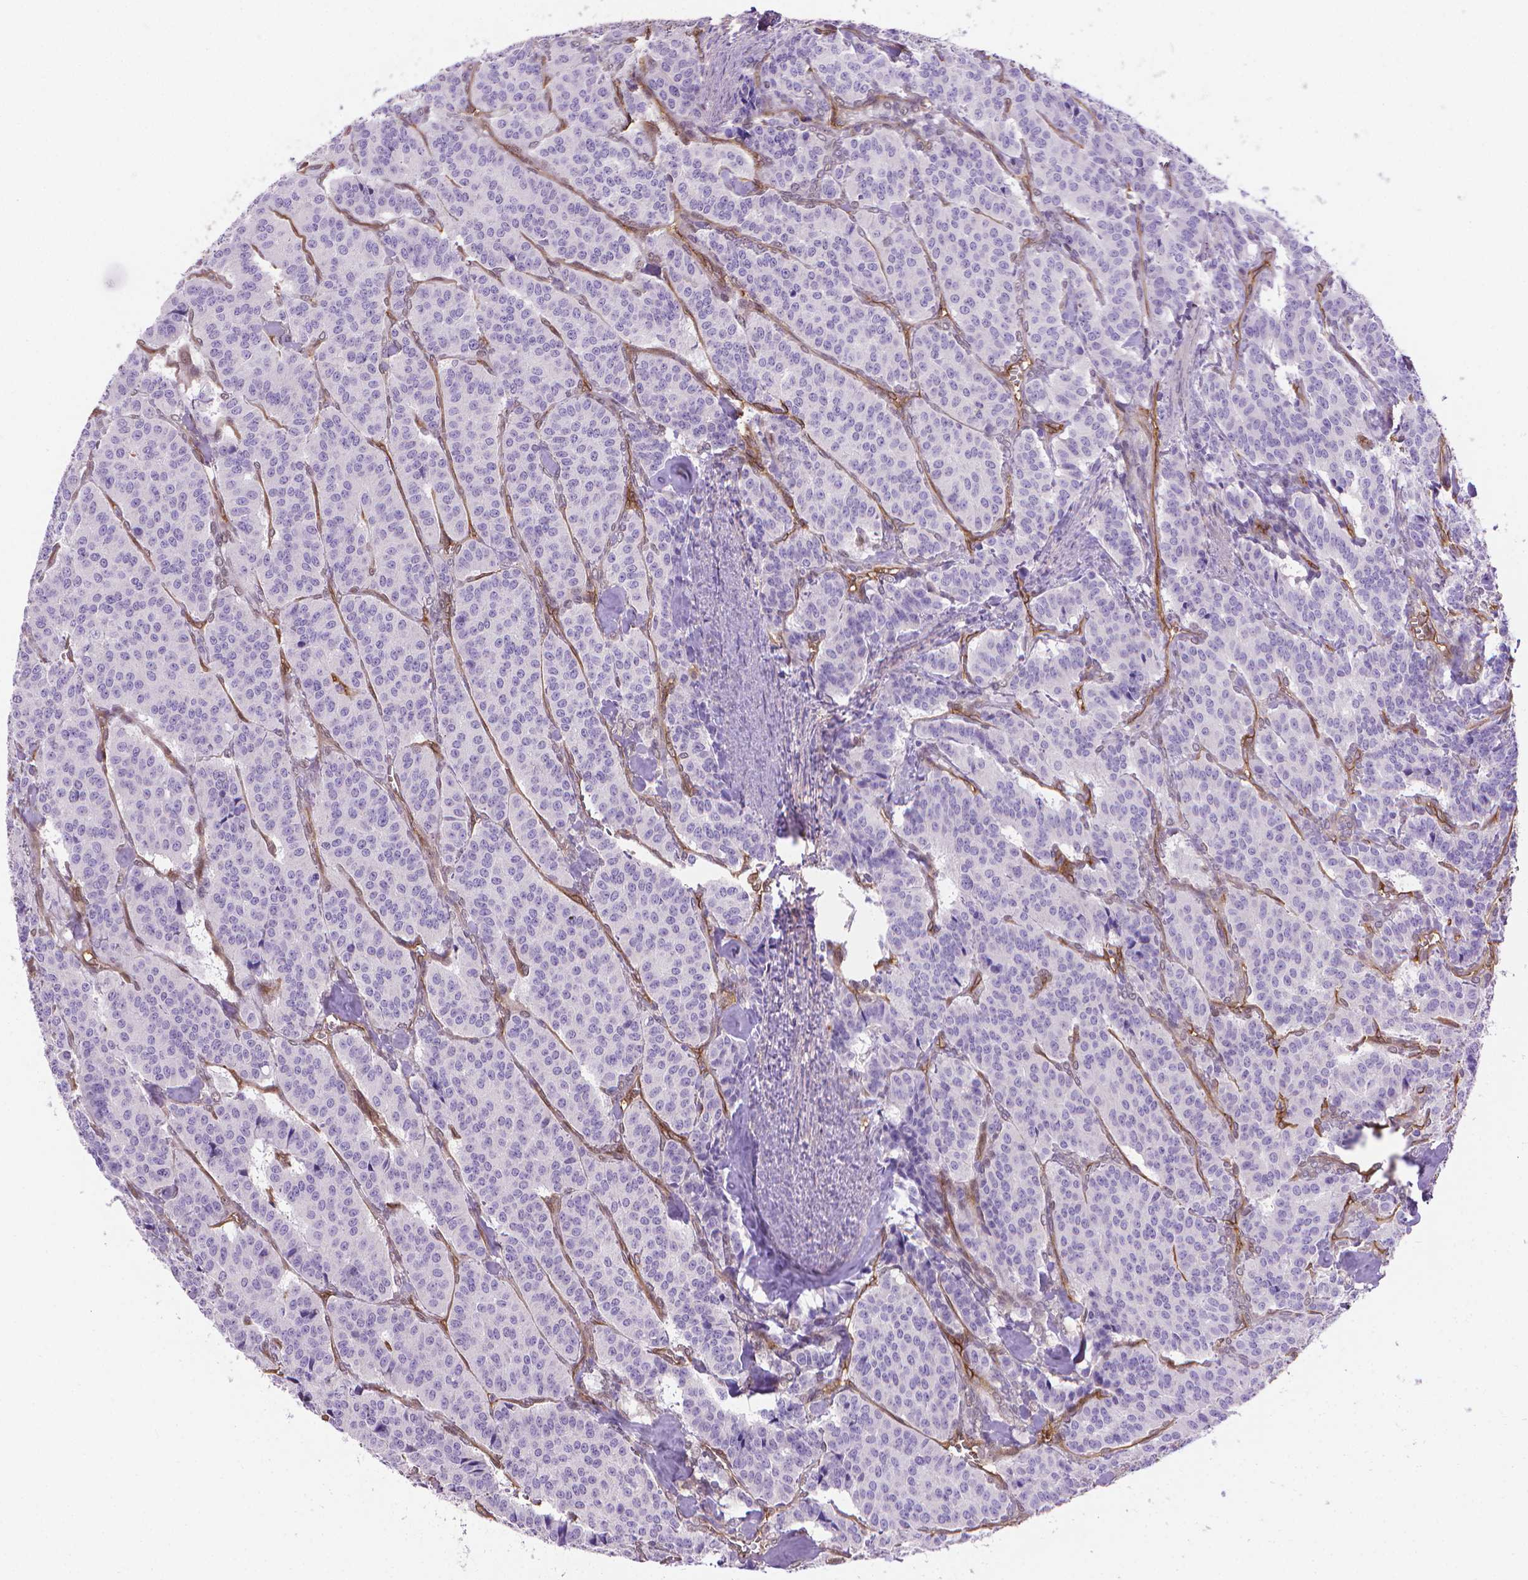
{"staining": {"intensity": "negative", "quantity": "none", "location": "none"}, "tissue": "carcinoid", "cell_type": "Tumor cells", "image_type": "cancer", "snomed": [{"axis": "morphology", "description": "Normal tissue, NOS"}, {"axis": "morphology", "description": "Carcinoid, malignant, NOS"}, {"axis": "topography", "description": "Lung"}], "caption": "Malignant carcinoid stained for a protein using immunohistochemistry (IHC) reveals no expression tumor cells.", "gene": "CLIC4", "patient": {"sex": "female", "age": 46}}